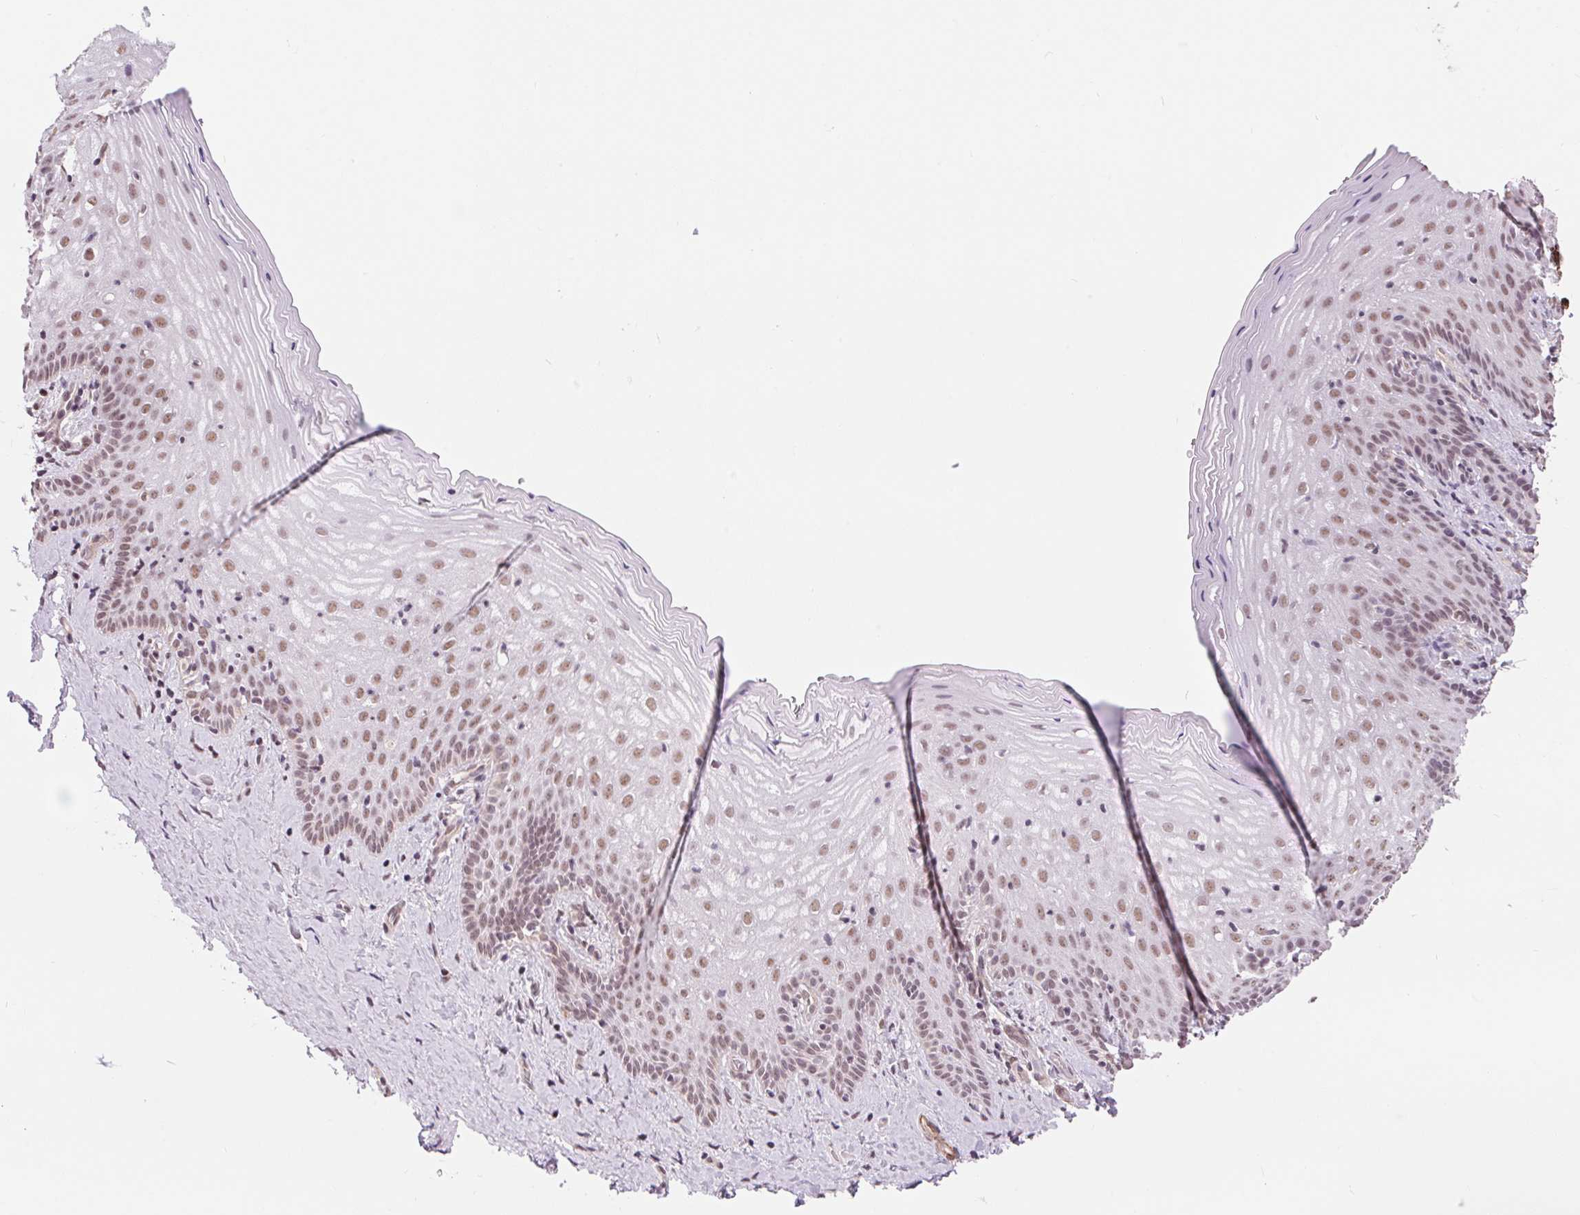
{"staining": {"intensity": "moderate", "quantity": "25%-75%", "location": "nuclear"}, "tissue": "vagina", "cell_type": "Squamous epithelial cells", "image_type": "normal", "snomed": [{"axis": "morphology", "description": "Normal tissue, NOS"}, {"axis": "topography", "description": "Vagina"}], "caption": "The immunohistochemical stain highlights moderate nuclear staining in squamous epithelial cells of unremarkable vagina.", "gene": "BCAT1", "patient": {"sex": "female", "age": 45}}